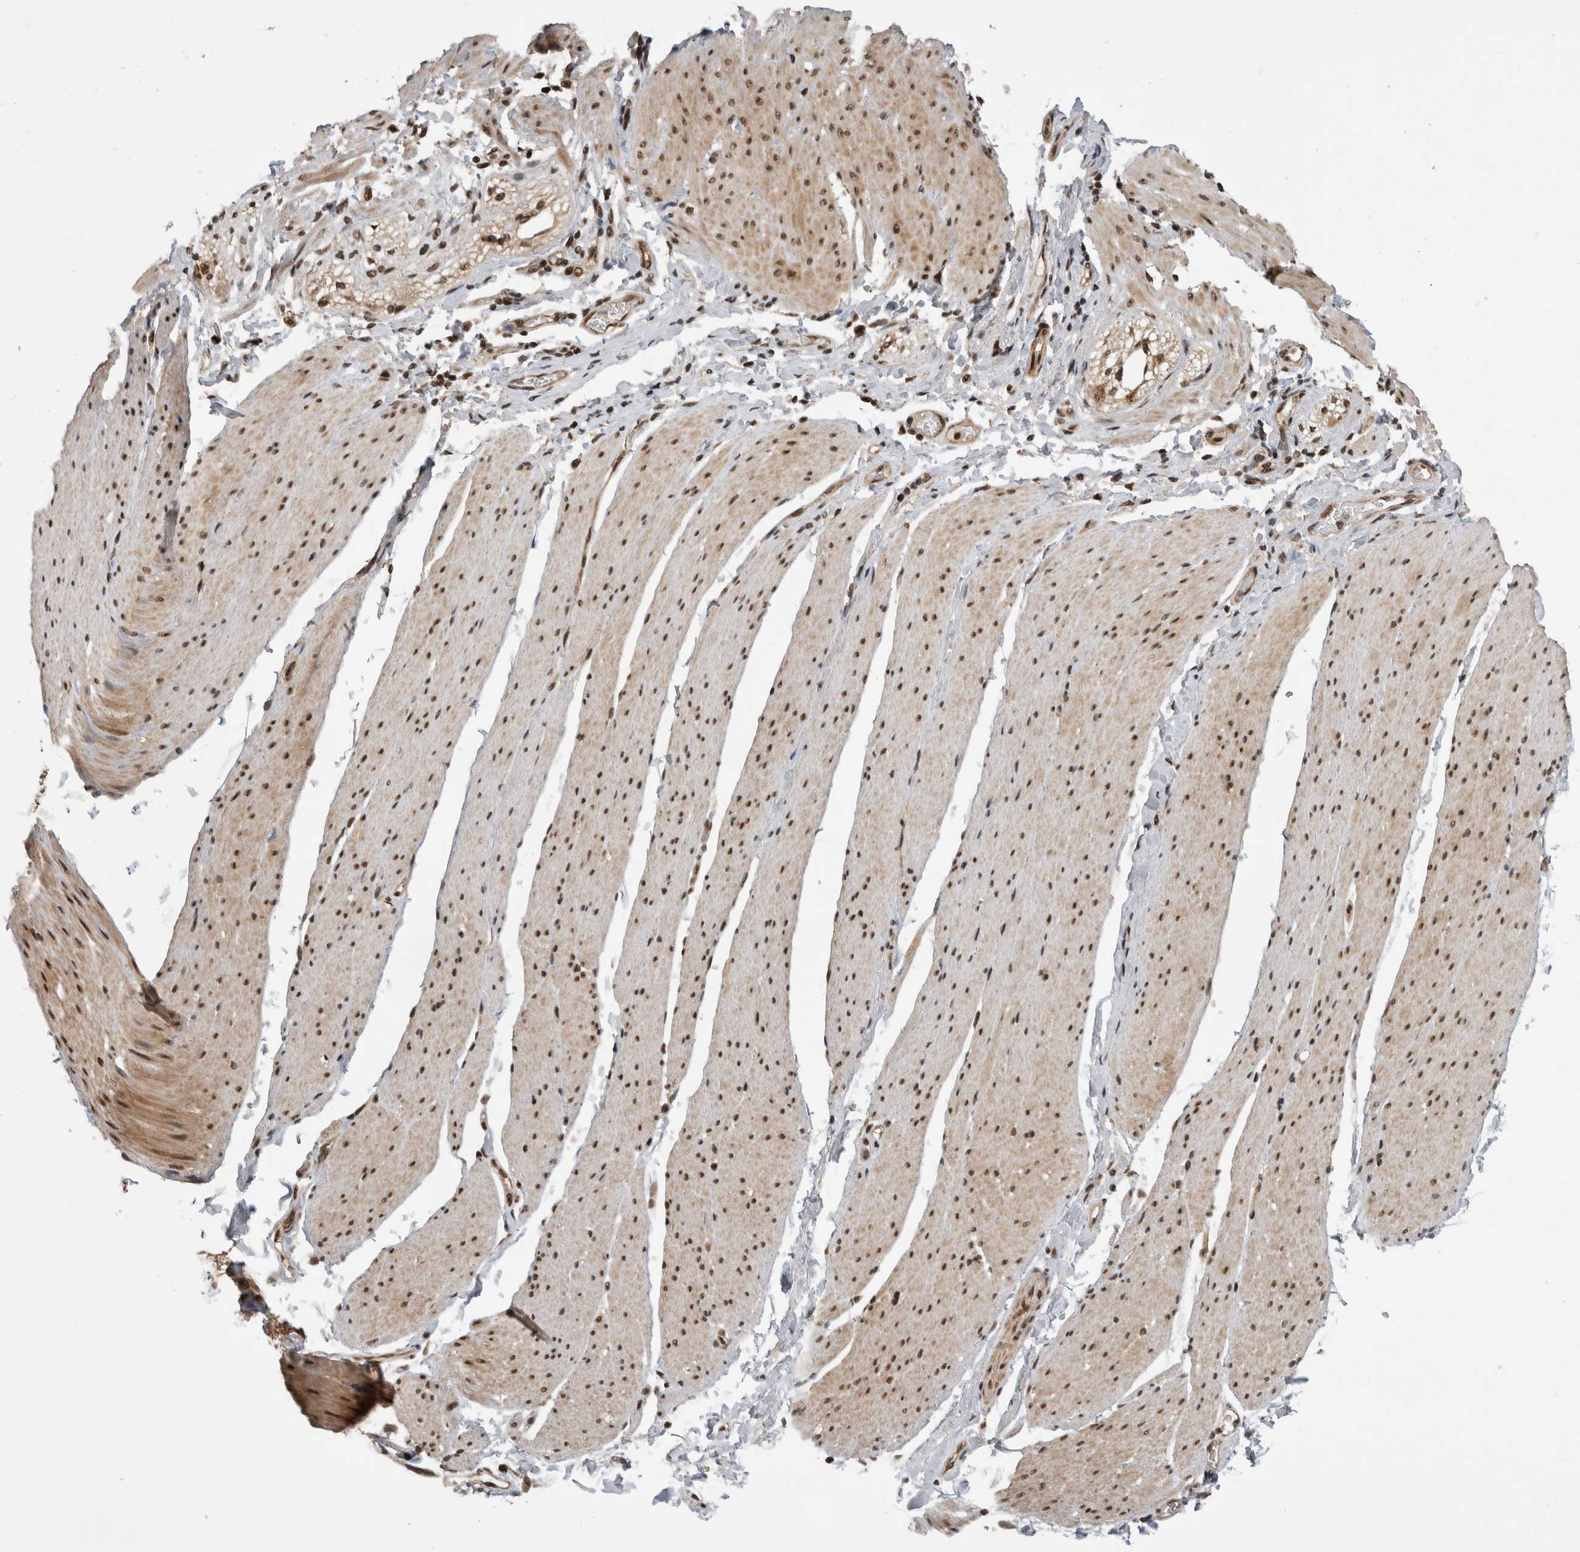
{"staining": {"intensity": "moderate", "quantity": ">75%", "location": "cytoplasmic/membranous,nuclear"}, "tissue": "smooth muscle", "cell_type": "Smooth muscle cells", "image_type": "normal", "snomed": [{"axis": "morphology", "description": "Normal tissue, NOS"}, {"axis": "topography", "description": "Smooth muscle"}, {"axis": "topography", "description": "Small intestine"}], "caption": "This is a micrograph of immunohistochemistry staining of unremarkable smooth muscle, which shows moderate staining in the cytoplasmic/membranous,nuclear of smooth muscle cells.", "gene": "CPSF2", "patient": {"sex": "female", "age": 84}}